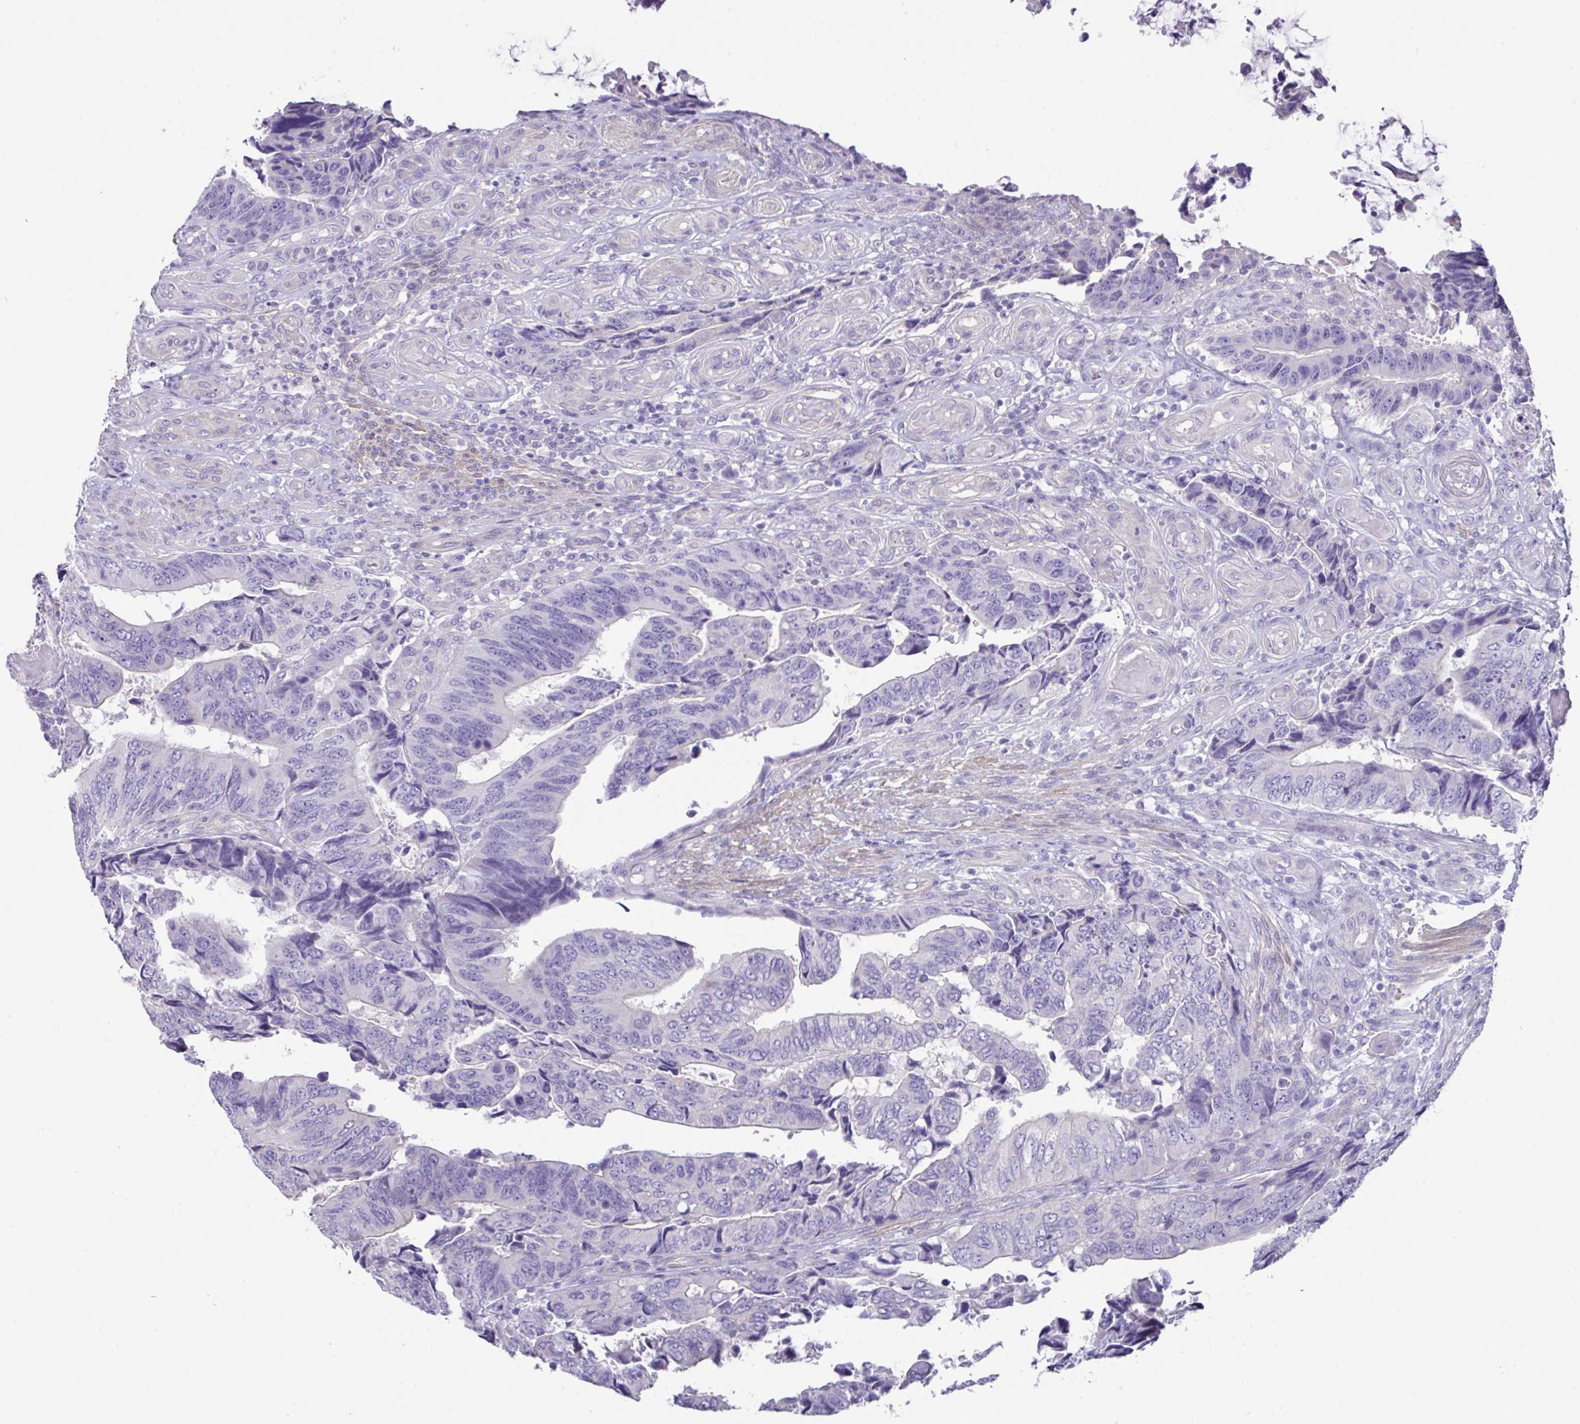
{"staining": {"intensity": "negative", "quantity": "none", "location": "none"}, "tissue": "colorectal cancer", "cell_type": "Tumor cells", "image_type": "cancer", "snomed": [{"axis": "morphology", "description": "Adenocarcinoma, NOS"}, {"axis": "topography", "description": "Colon"}], "caption": "IHC of human colorectal adenocarcinoma exhibits no staining in tumor cells.", "gene": "MED11", "patient": {"sex": "male", "age": 87}}